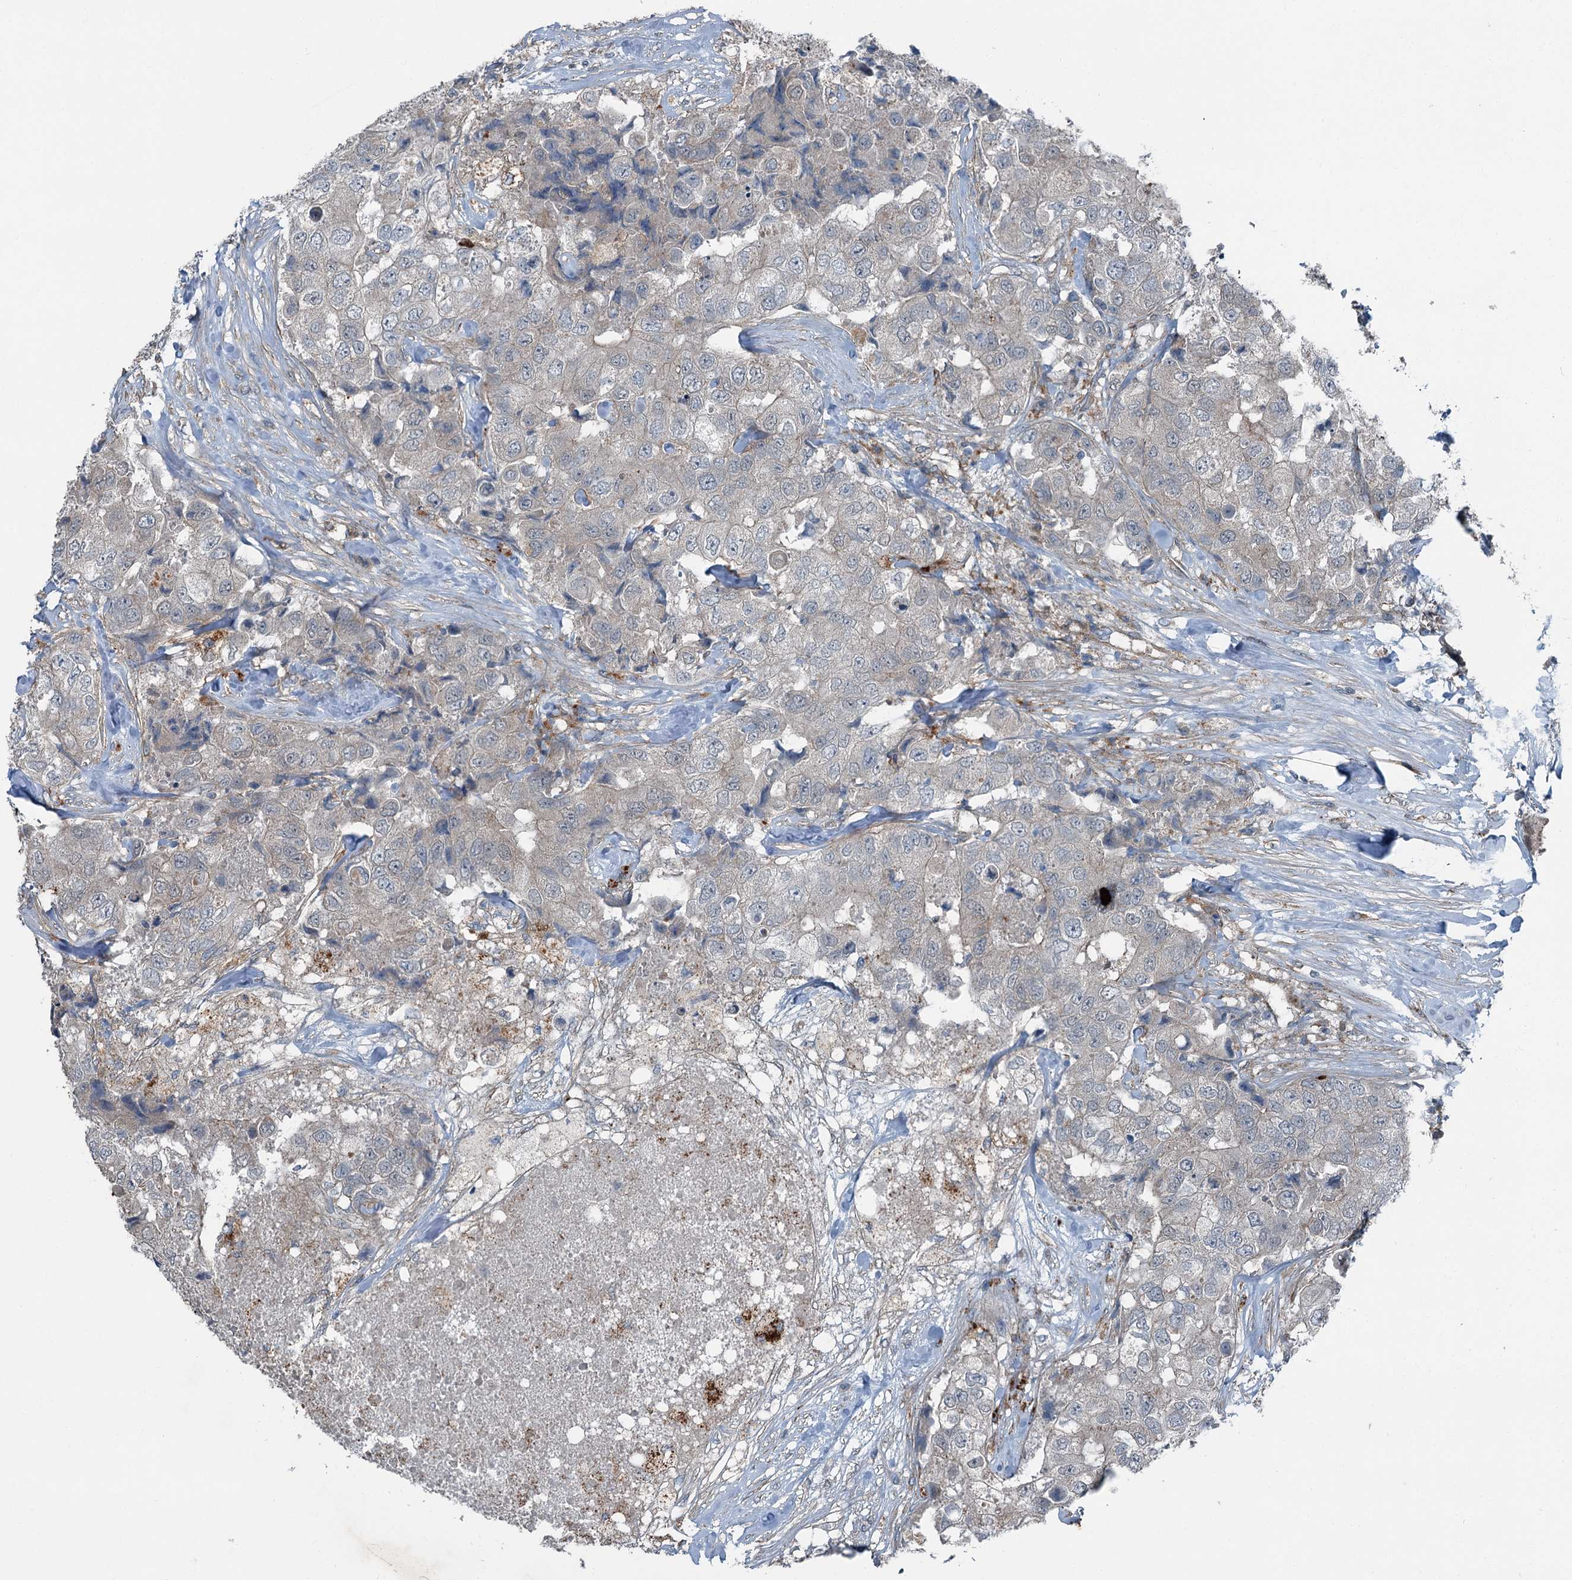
{"staining": {"intensity": "negative", "quantity": "none", "location": "none"}, "tissue": "breast cancer", "cell_type": "Tumor cells", "image_type": "cancer", "snomed": [{"axis": "morphology", "description": "Duct carcinoma"}, {"axis": "topography", "description": "Breast"}], "caption": "Micrograph shows no significant protein expression in tumor cells of breast cancer (invasive ductal carcinoma). Nuclei are stained in blue.", "gene": "AXL", "patient": {"sex": "female", "age": 62}}